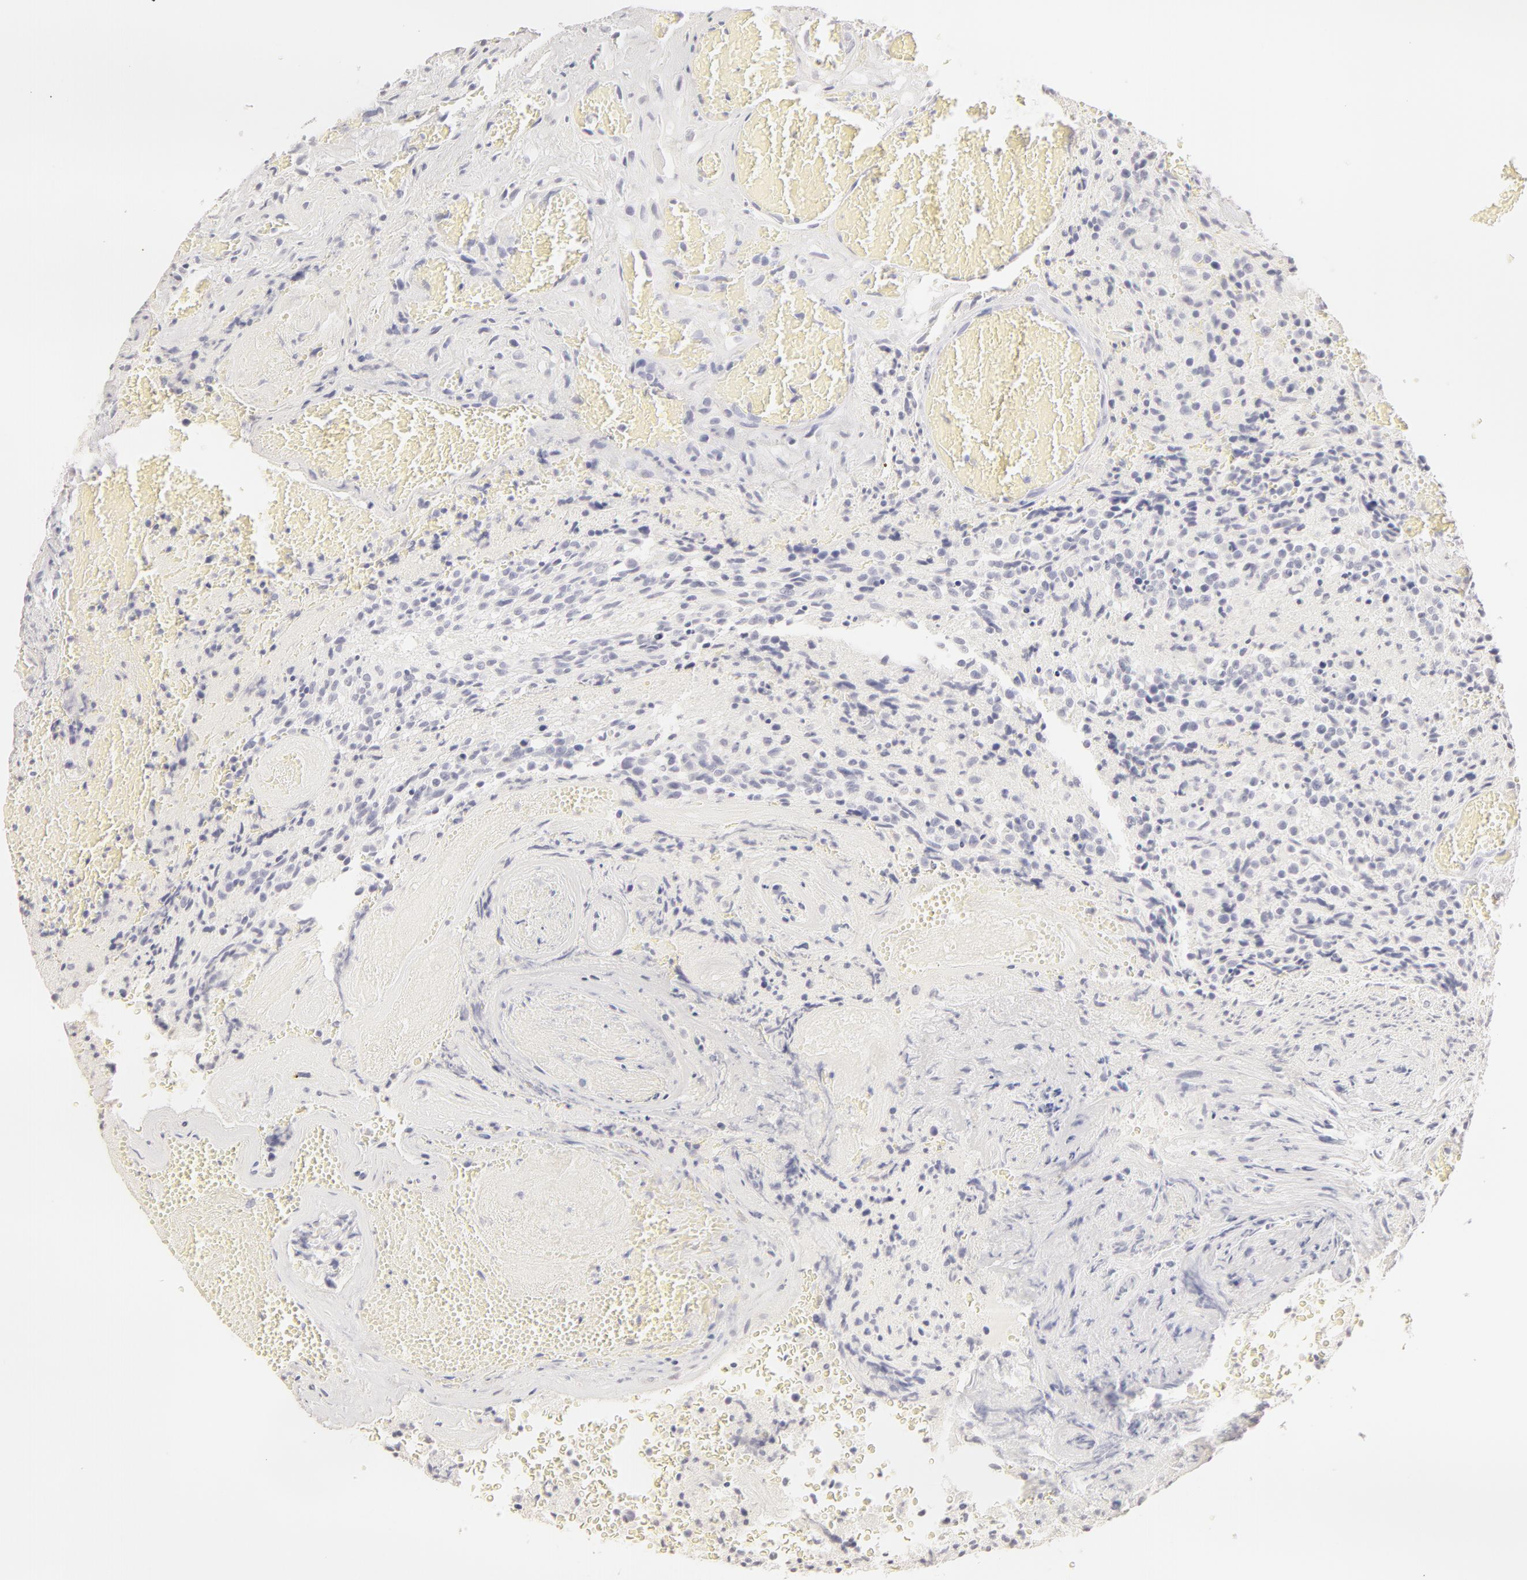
{"staining": {"intensity": "negative", "quantity": "none", "location": "none"}, "tissue": "glioma", "cell_type": "Tumor cells", "image_type": "cancer", "snomed": [{"axis": "morphology", "description": "Glioma, malignant, High grade"}, {"axis": "topography", "description": "Brain"}], "caption": "Malignant high-grade glioma was stained to show a protein in brown. There is no significant positivity in tumor cells.", "gene": "LGALS7B", "patient": {"sex": "male", "age": 36}}